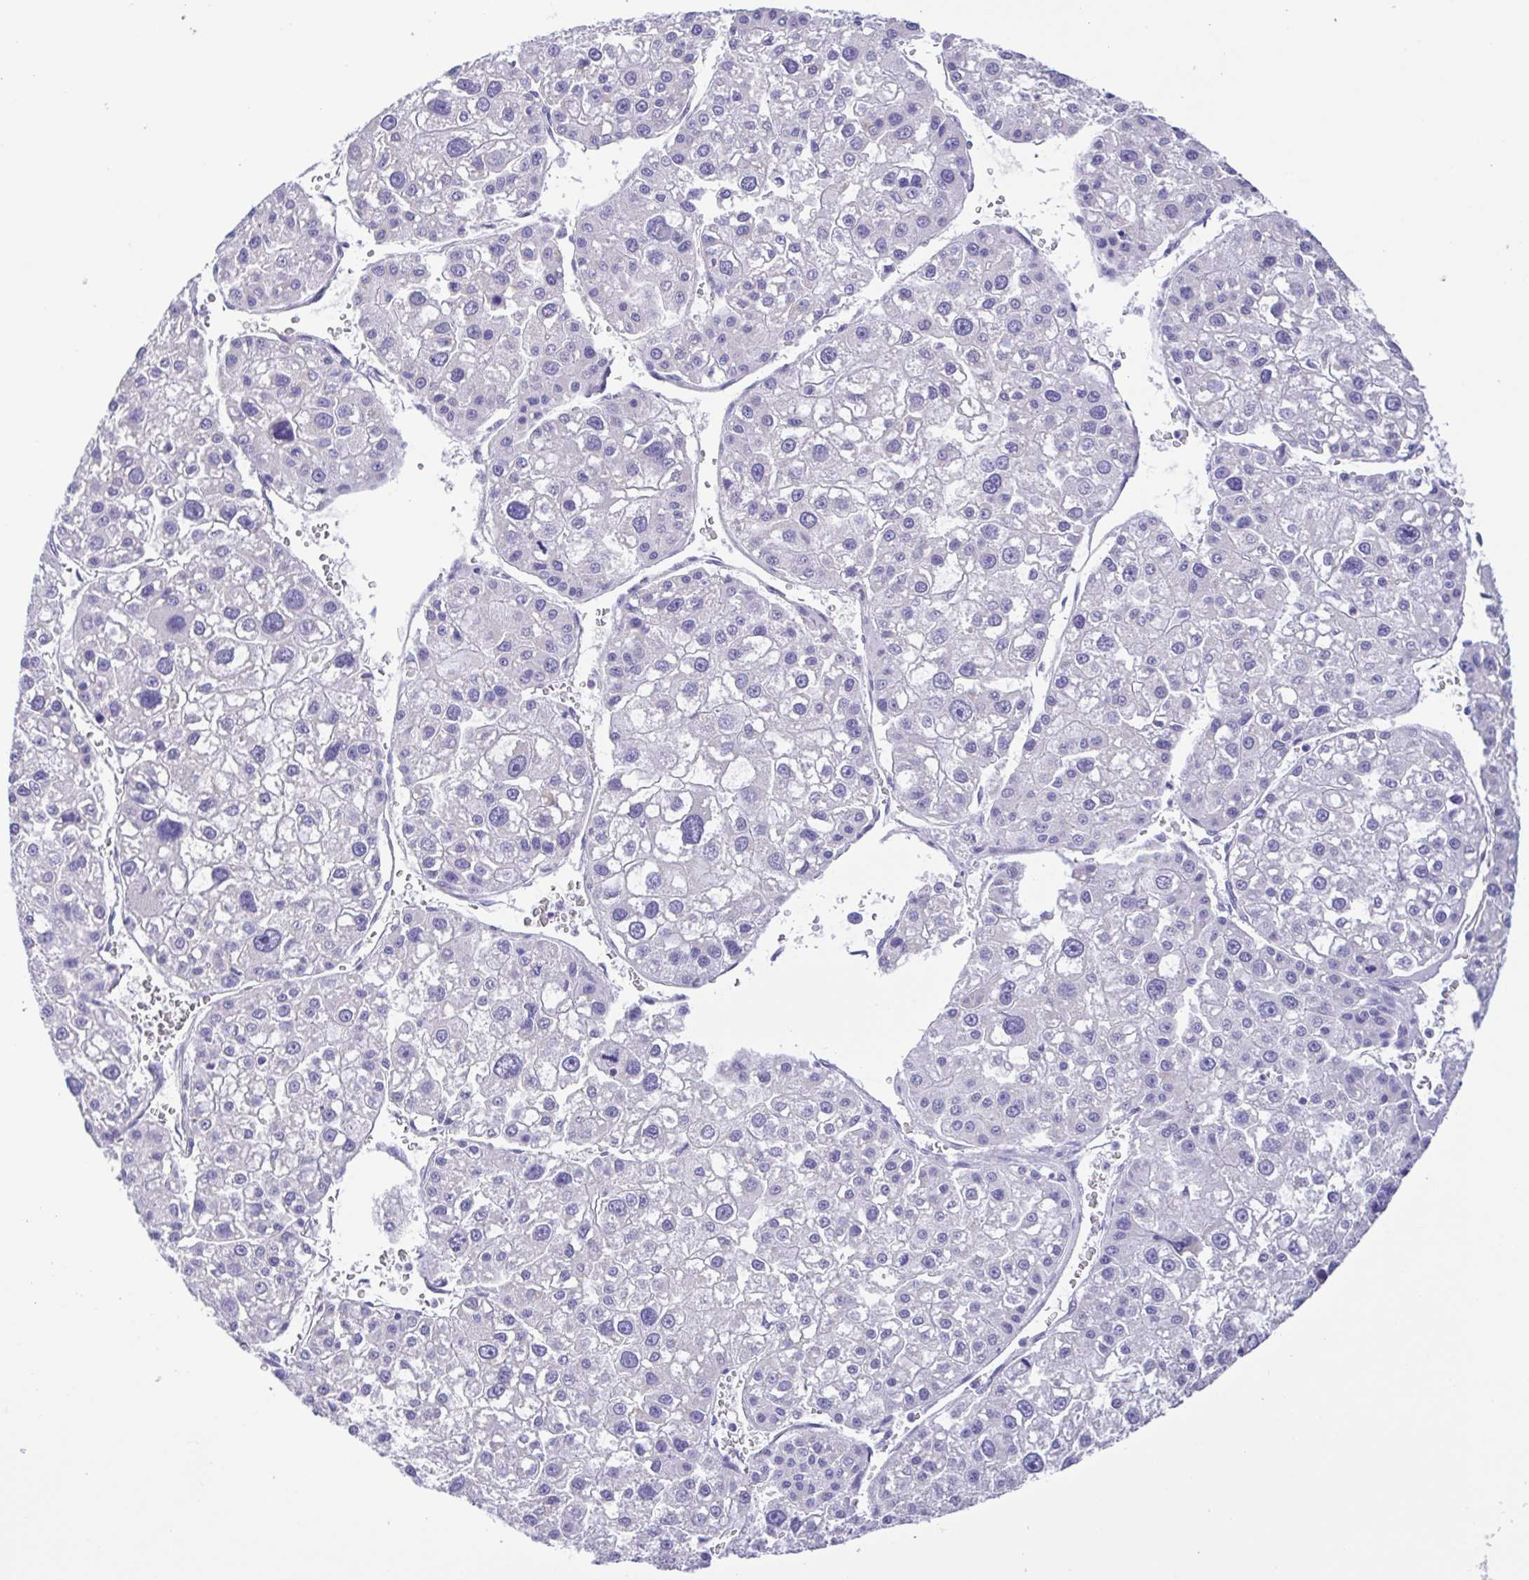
{"staining": {"intensity": "negative", "quantity": "none", "location": "none"}, "tissue": "liver cancer", "cell_type": "Tumor cells", "image_type": "cancer", "snomed": [{"axis": "morphology", "description": "Carcinoma, Hepatocellular, NOS"}, {"axis": "topography", "description": "Liver"}], "caption": "DAB (3,3'-diaminobenzidine) immunohistochemical staining of human liver cancer shows no significant expression in tumor cells.", "gene": "CD72", "patient": {"sex": "male", "age": 73}}